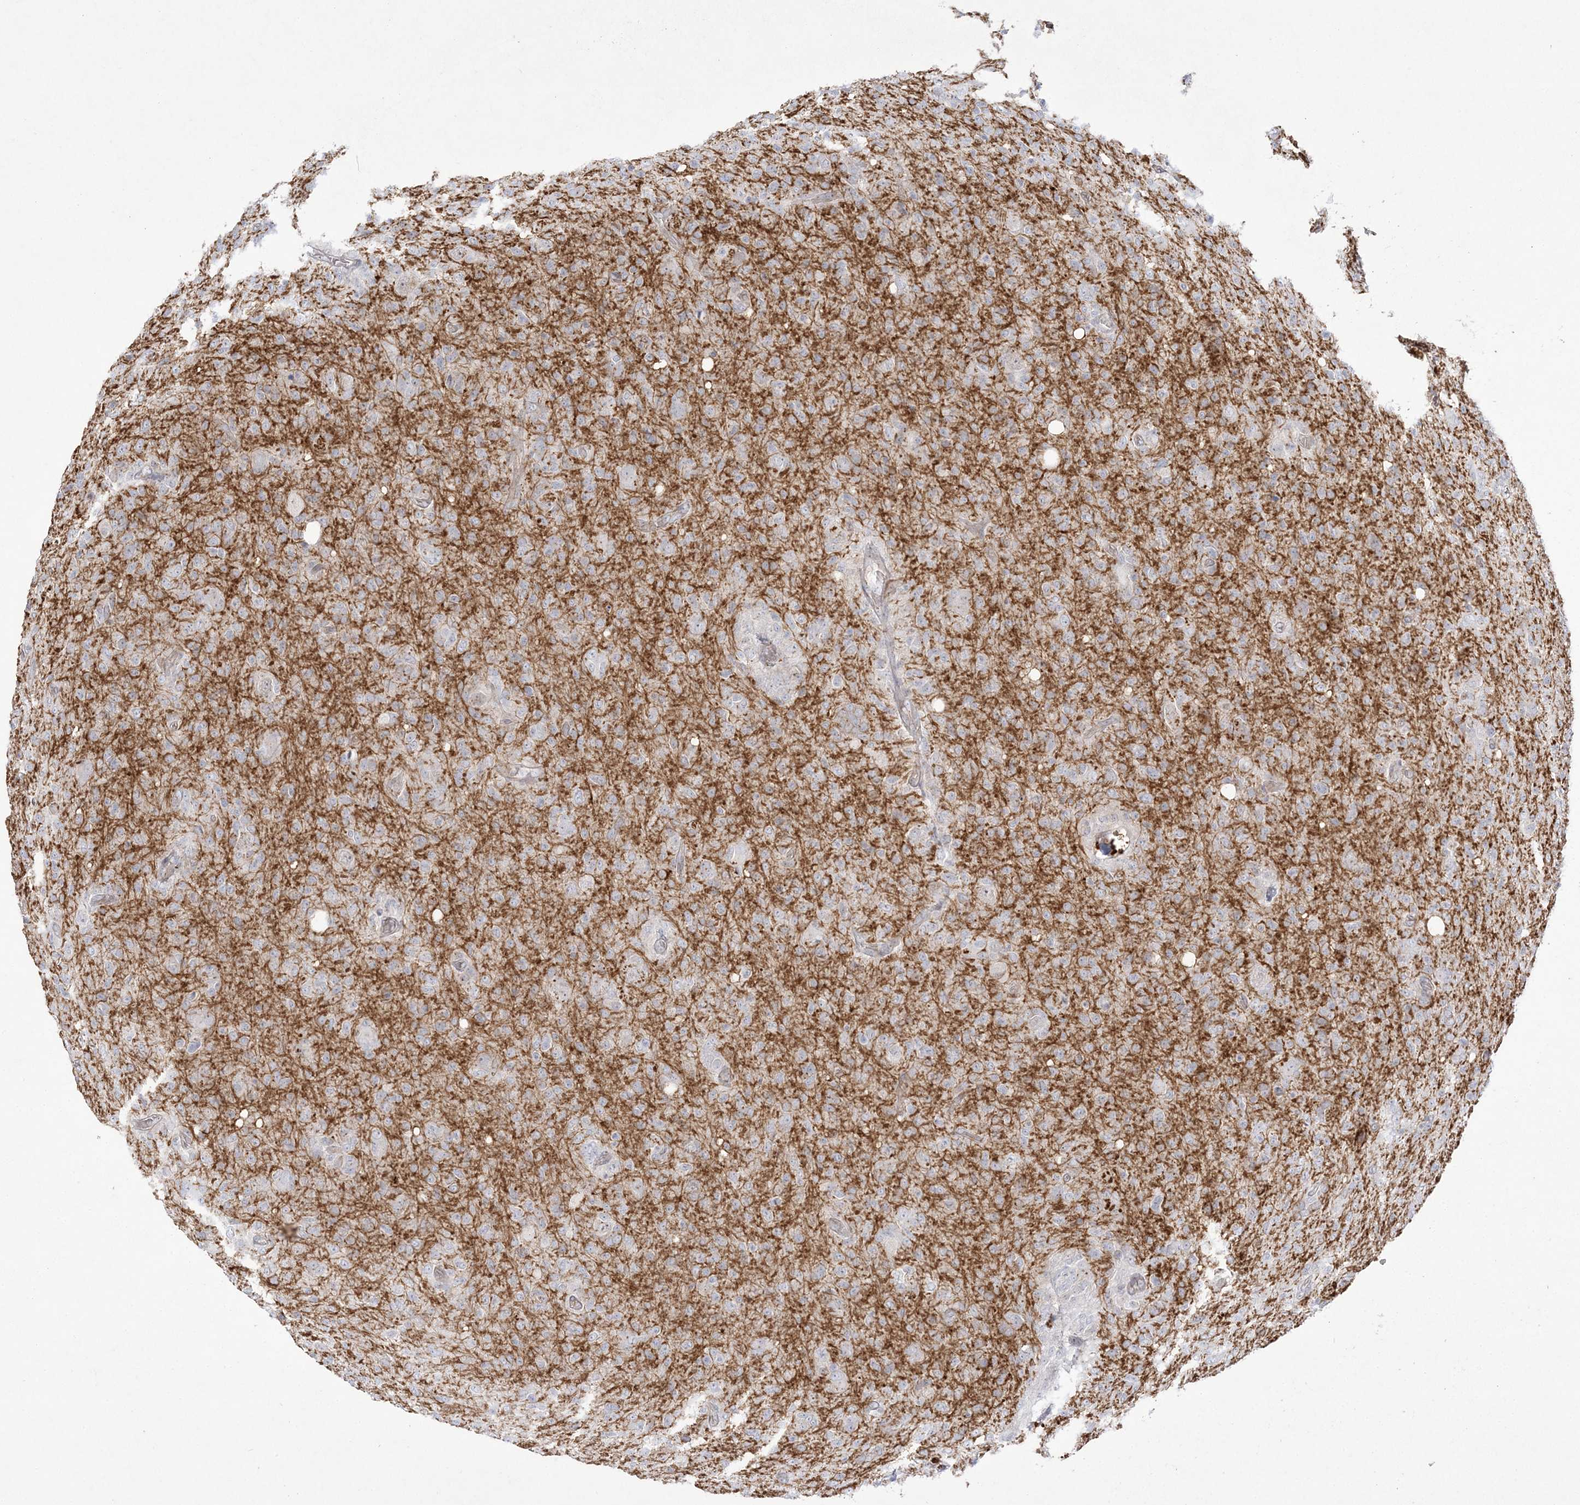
{"staining": {"intensity": "negative", "quantity": "none", "location": "none"}, "tissue": "glioma", "cell_type": "Tumor cells", "image_type": "cancer", "snomed": [{"axis": "morphology", "description": "Glioma, malignant, High grade"}, {"axis": "topography", "description": "Brain"}], "caption": "Malignant glioma (high-grade) stained for a protein using IHC exhibits no positivity tumor cells.", "gene": "ADAMTS12", "patient": {"sex": "female", "age": 57}}